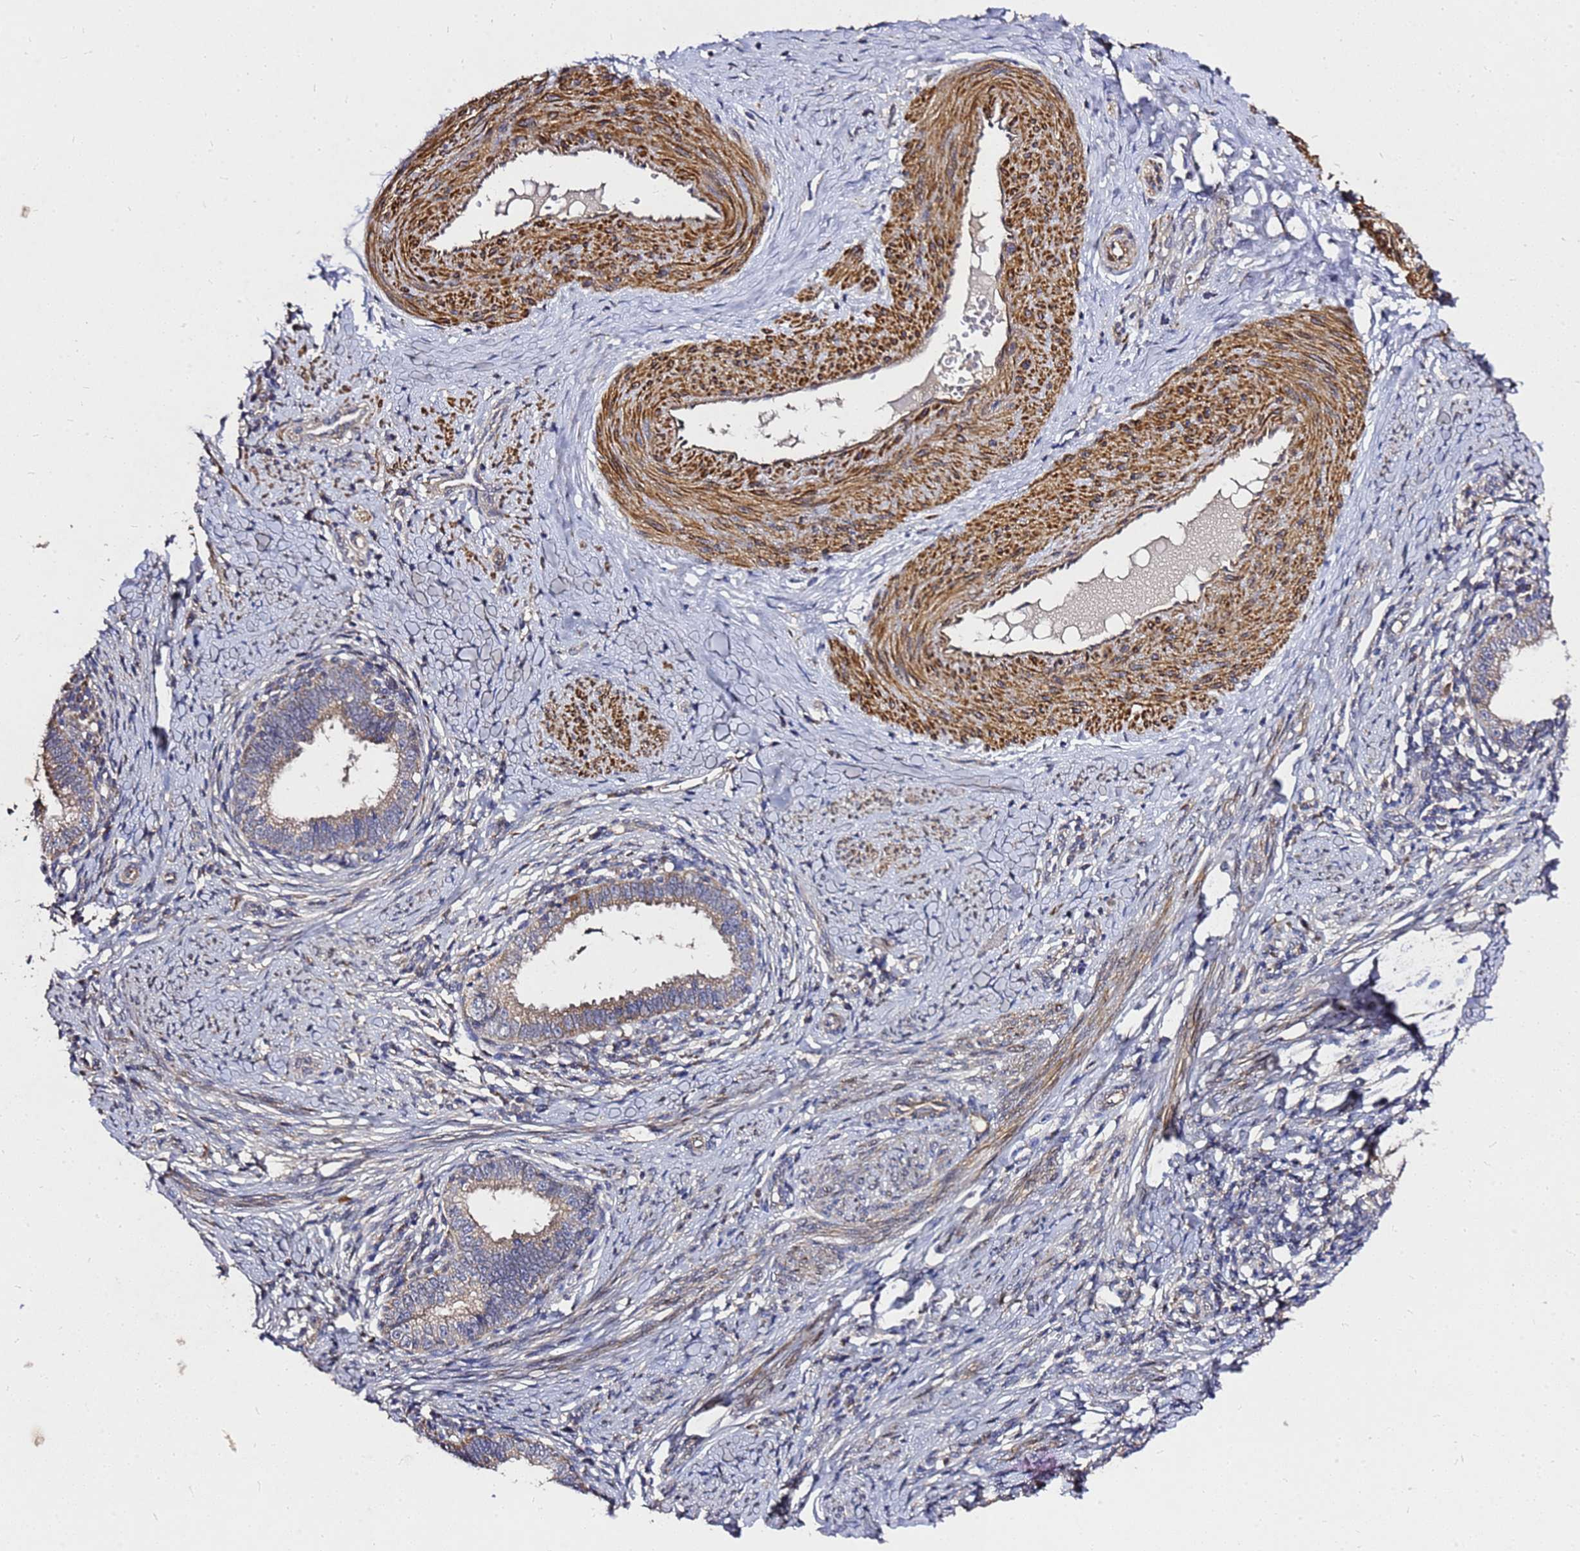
{"staining": {"intensity": "weak", "quantity": "<25%", "location": "cytoplasmic/membranous"}, "tissue": "cervical cancer", "cell_type": "Tumor cells", "image_type": "cancer", "snomed": [{"axis": "morphology", "description": "Adenocarcinoma, NOS"}, {"axis": "topography", "description": "Cervix"}], "caption": "Immunohistochemistry of human adenocarcinoma (cervical) displays no positivity in tumor cells. The staining is performed using DAB brown chromogen with nuclei counter-stained in using hematoxylin.", "gene": "RSPRY1", "patient": {"sex": "female", "age": 36}}